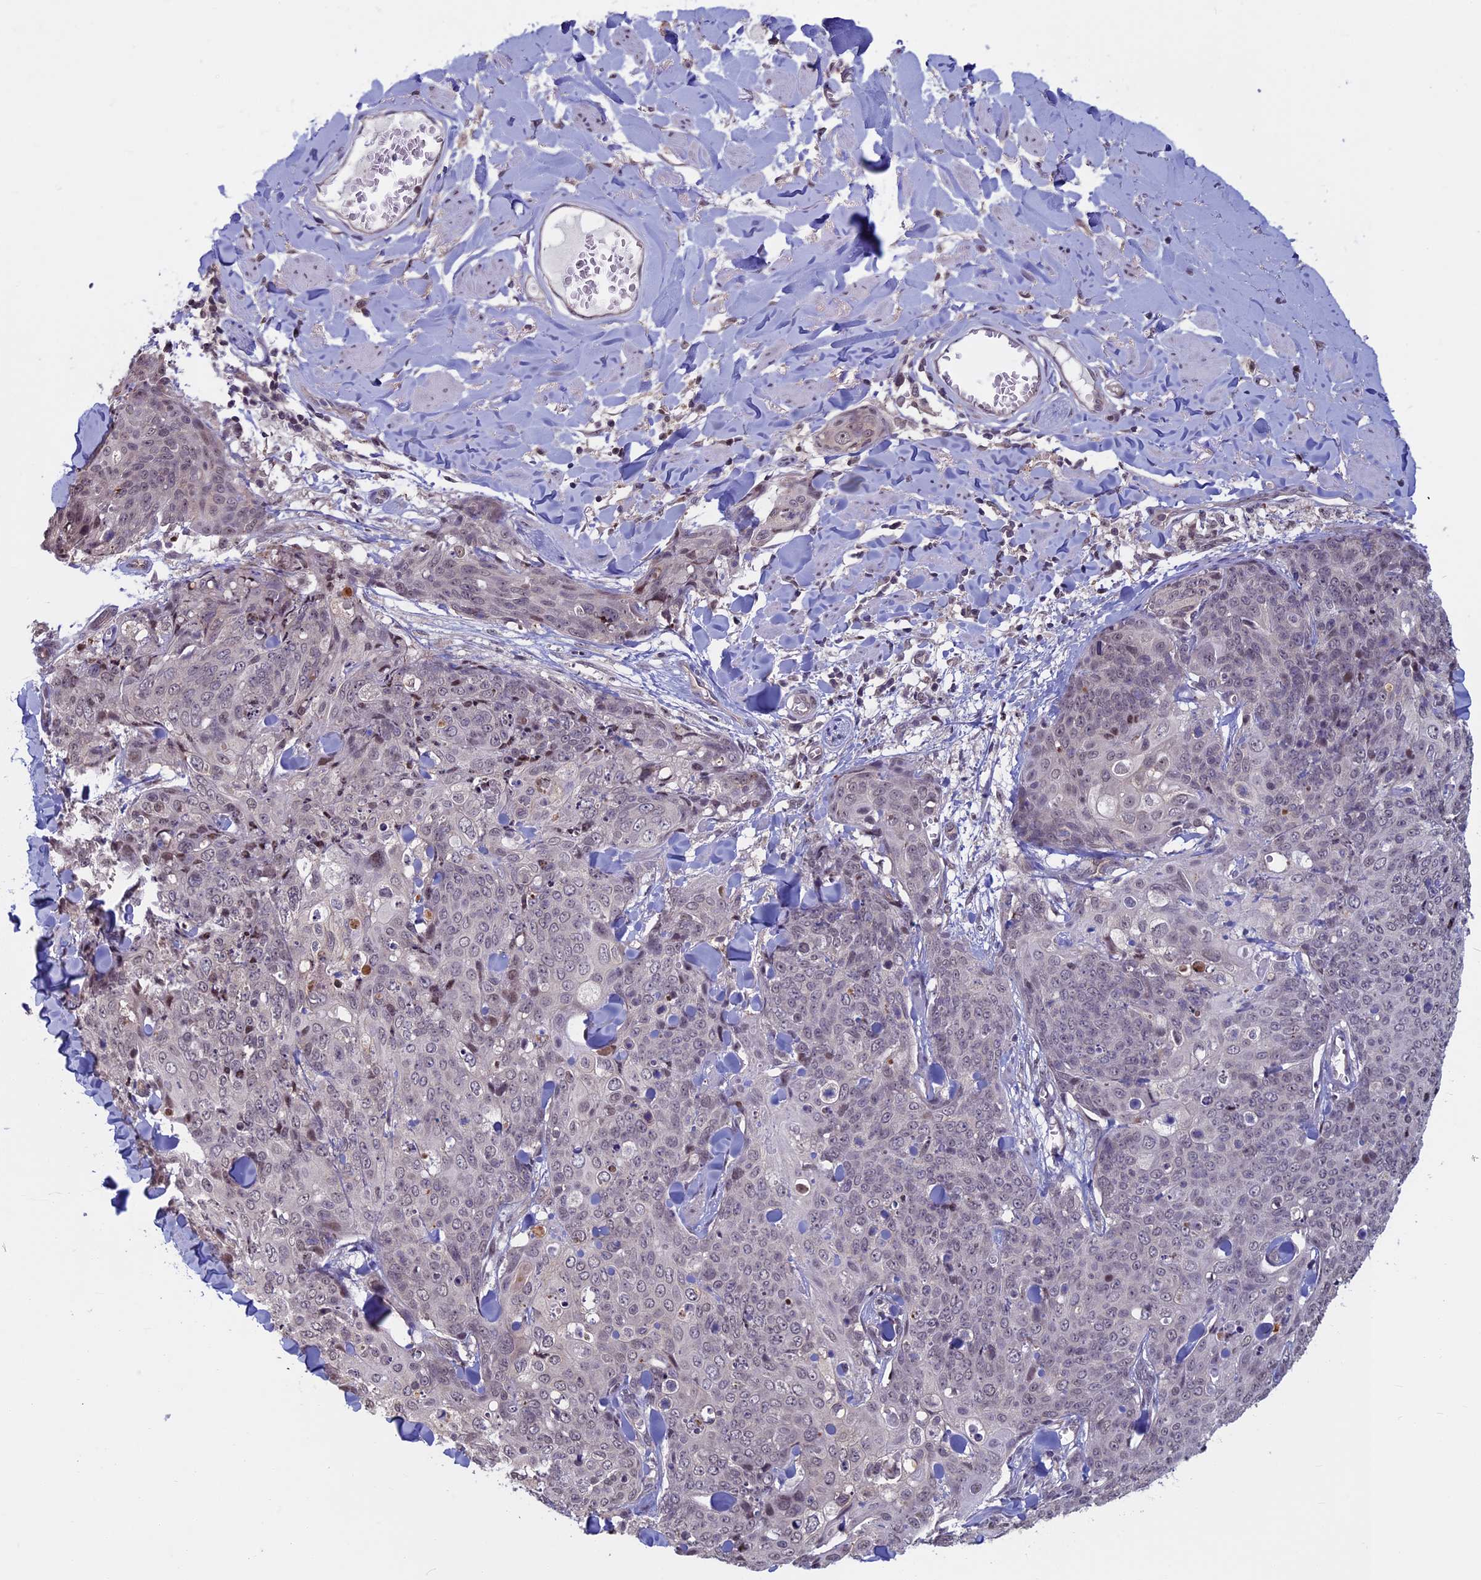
{"staining": {"intensity": "weak", "quantity": "25%-75%", "location": "nuclear"}, "tissue": "skin cancer", "cell_type": "Tumor cells", "image_type": "cancer", "snomed": [{"axis": "morphology", "description": "Squamous cell carcinoma, NOS"}, {"axis": "topography", "description": "Skin"}, {"axis": "topography", "description": "Vulva"}], "caption": "This is an image of immunohistochemistry staining of squamous cell carcinoma (skin), which shows weak positivity in the nuclear of tumor cells.", "gene": "SPIRE1", "patient": {"sex": "female", "age": 85}}